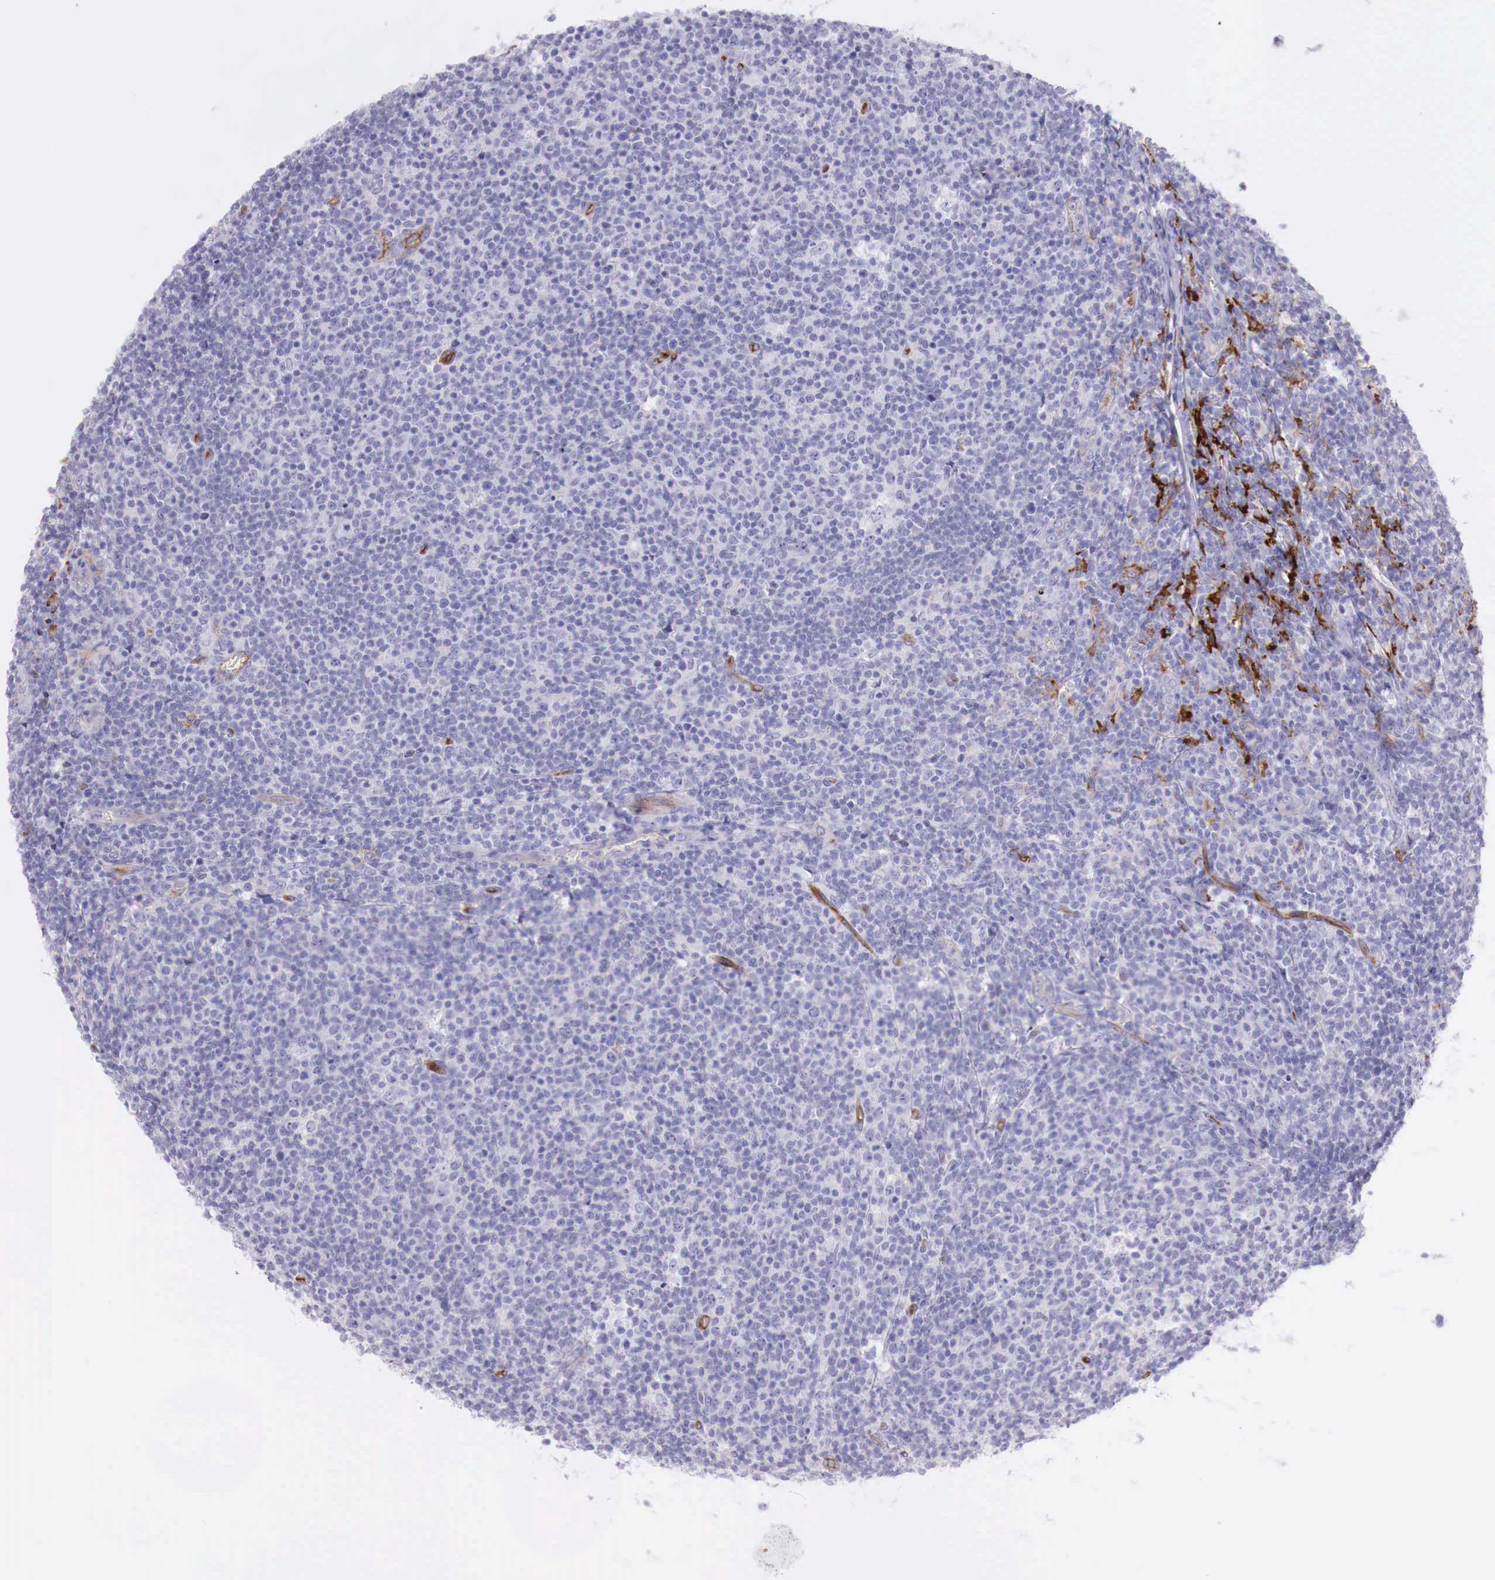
{"staining": {"intensity": "negative", "quantity": "none", "location": "none"}, "tissue": "lymphoma", "cell_type": "Tumor cells", "image_type": "cancer", "snomed": [{"axis": "morphology", "description": "Malignant lymphoma, non-Hodgkin's type, Low grade"}, {"axis": "topography", "description": "Lymph node"}], "caption": "Immunohistochemistry (IHC) of human lymphoma reveals no expression in tumor cells. Brightfield microscopy of IHC stained with DAB (brown) and hematoxylin (blue), captured at high magnification.", "gene": "MSR1", "patient": {"sex": "male", "age": 74}}